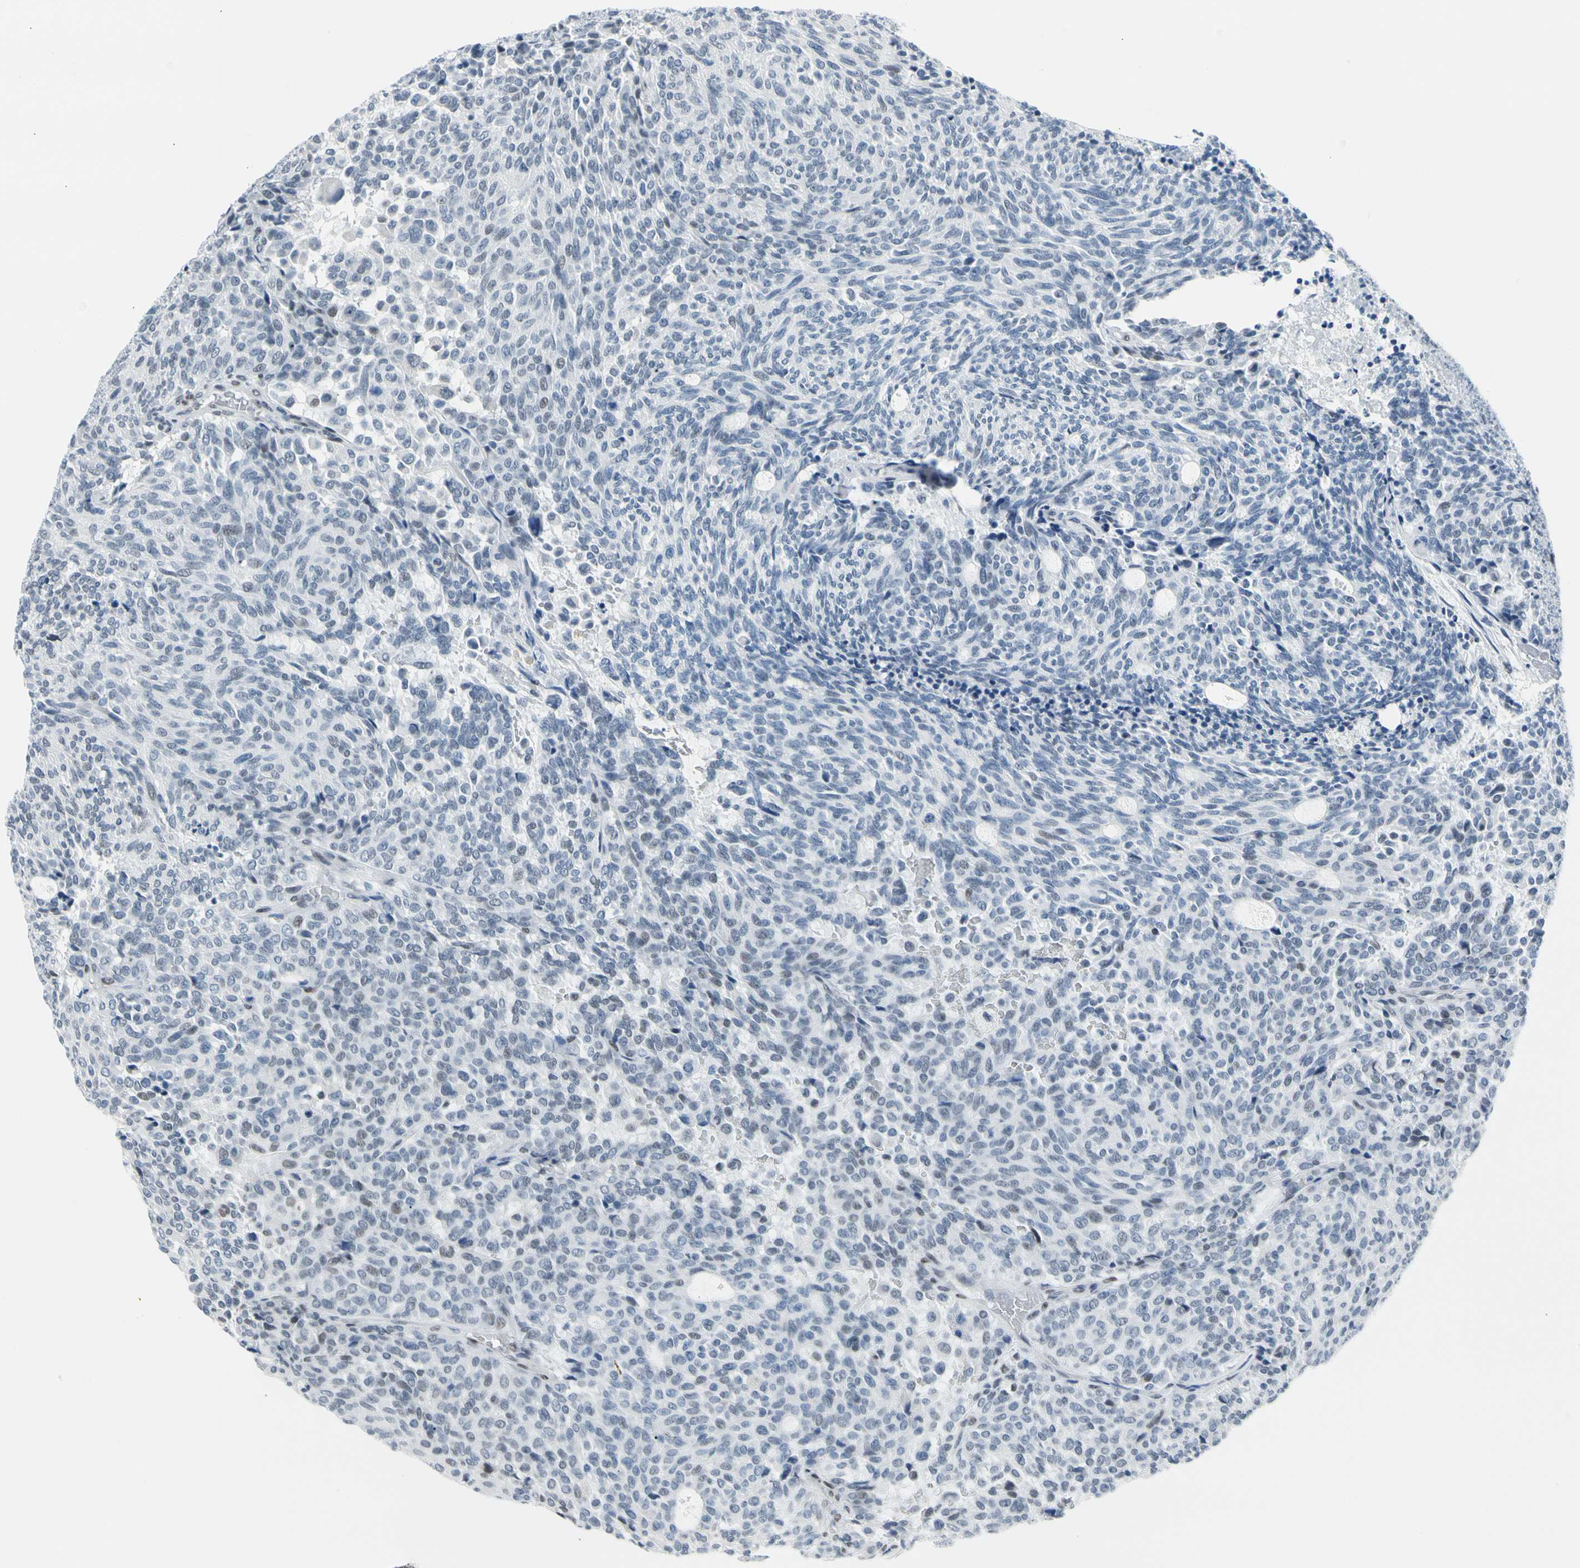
{"staining": {"intensity": "weak", "quantity": "<25%", "location": "nuclear"}, "tissue": "carcinoid", "cell_type": "Tumor cells", "image_type": "cancer", "snomed": [{"axis": "morphology", "description": "Carcinoid, malignant, NOS"}, {"axis": "topography", "description": "Pancreas"}], "caption": "Protein analysis of malignant carcinoid reveals no significant expression in tumor cells.", "gene": "NFIA", "patient": {"sex": "female", "age": 54}}